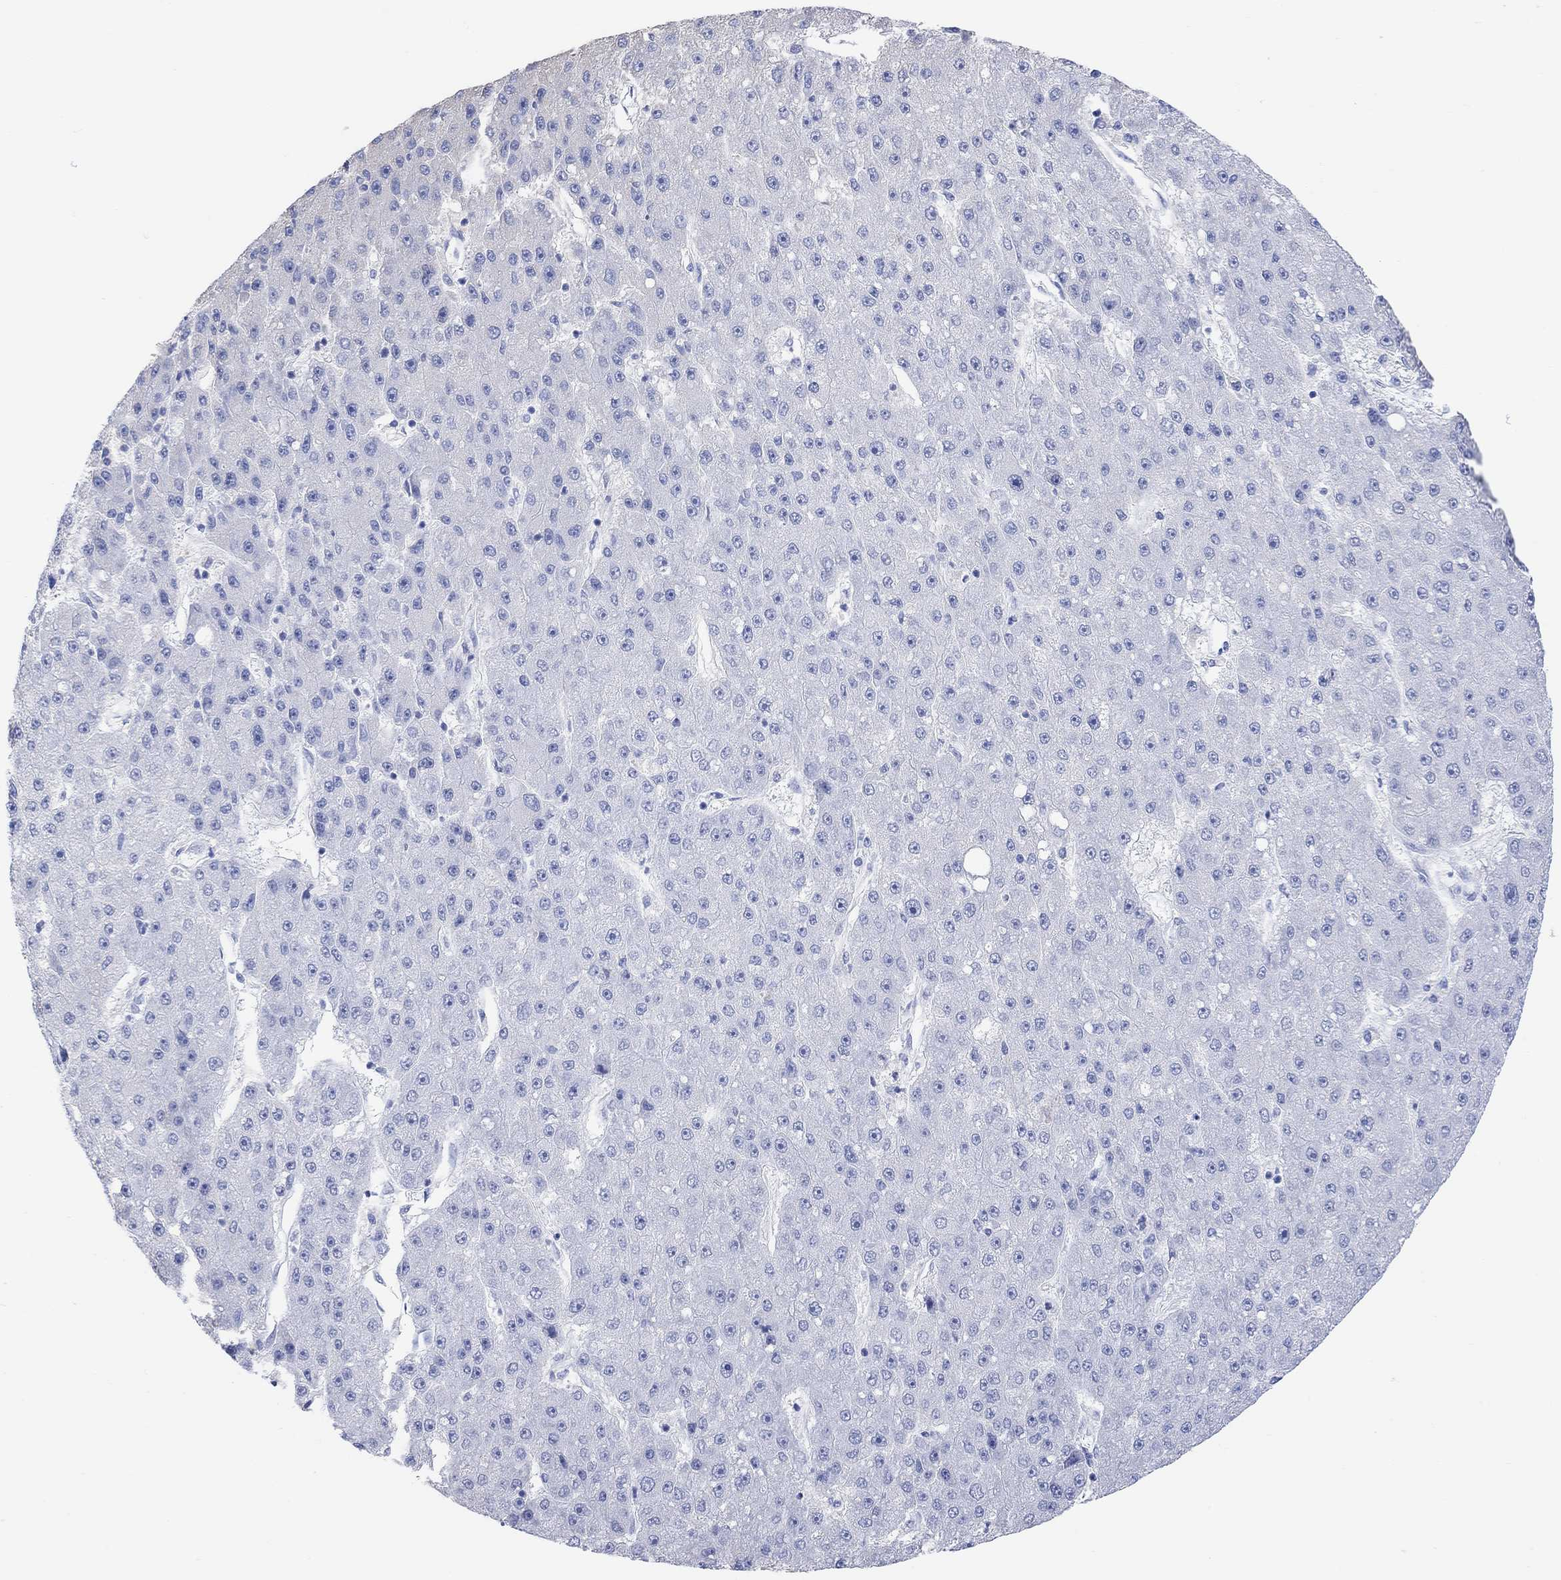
{"staining": {"intensity": "negative", "quantity": "none", "location": "none"}, "tissue": "liver cancer", "cell_type": "Tumor cells", "image_type": "cancer", "snomed": [{"axis": "morphology", "description": "Carcinoma, Hepatocellular, NOS"}, {"axis": "topography", "description": "Liver"}], "caption": "DAB (3,3'-diaminobenzidine) immunohistochemical staining of human liver hepatocellular carcinoma reveals no significant expression in tumor cells. (Stains: DAB (3,3'-diaminobenzidine) IHC with hematoxylin counter stain, Microscopy: brightfield microscopy at high magnification).", "gene": "SYT12", "patient": {"sex": "male", "age": 67}}